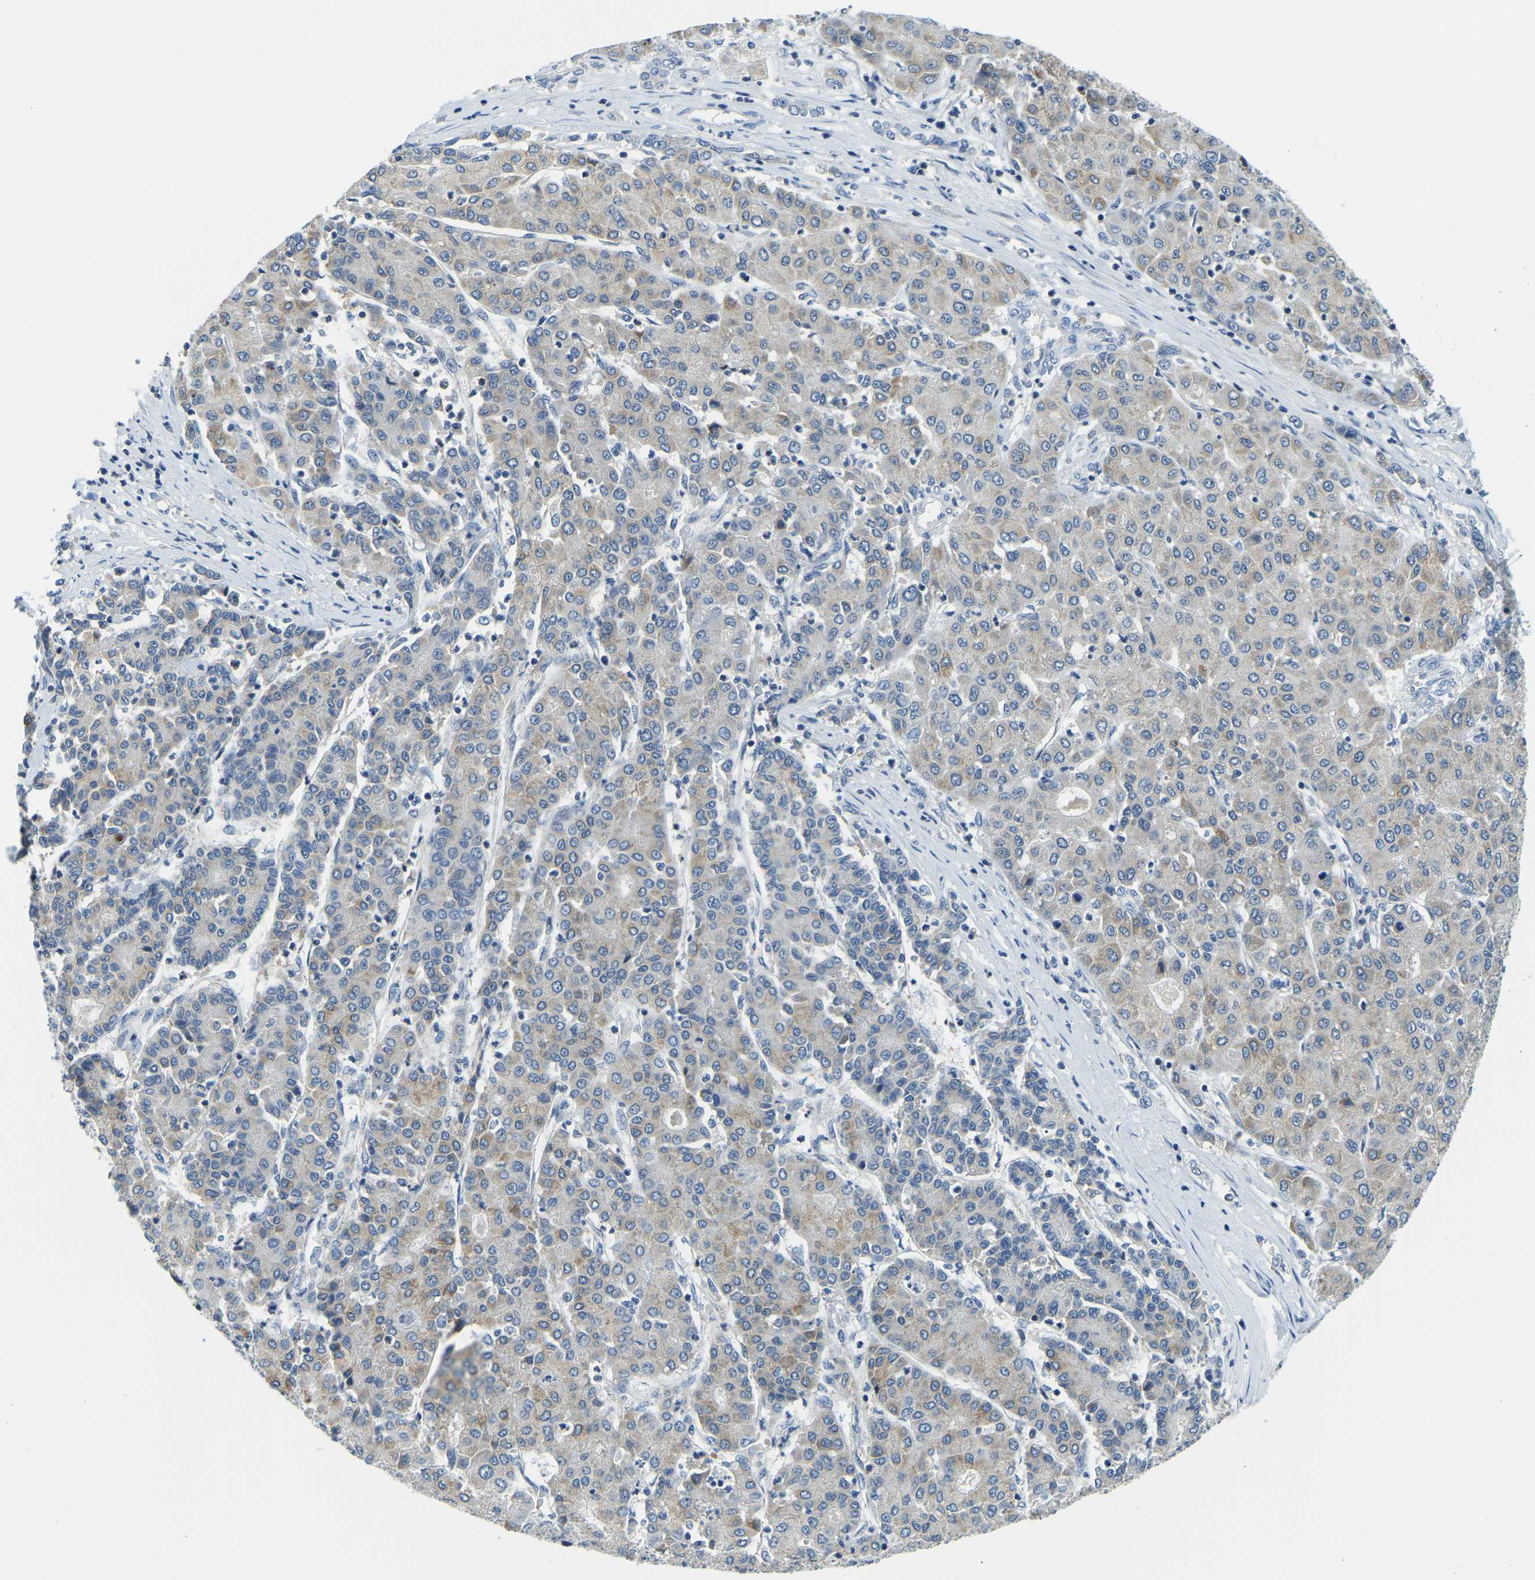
{"staining": {"intensity": "weak", "quantity": "<25%", "location": "cytoplasmic/membranous"}, "tissue": "liver cancer", "cell_type": "Tumor cells", "image_type": "cancer", "snomed": [{"axis": "morphology", "description": "Carcinoma, Hepatocellular, NOS"}, {"axis": "topography", "description": "Liver"}], "caption": "Liver cancer (hepatocellular carcinoma) was stained to show a protein in brown. There is no significant staining in tumor cells.", "gene": "RRP1", "patient": {"sex": "male", "age": 65}}